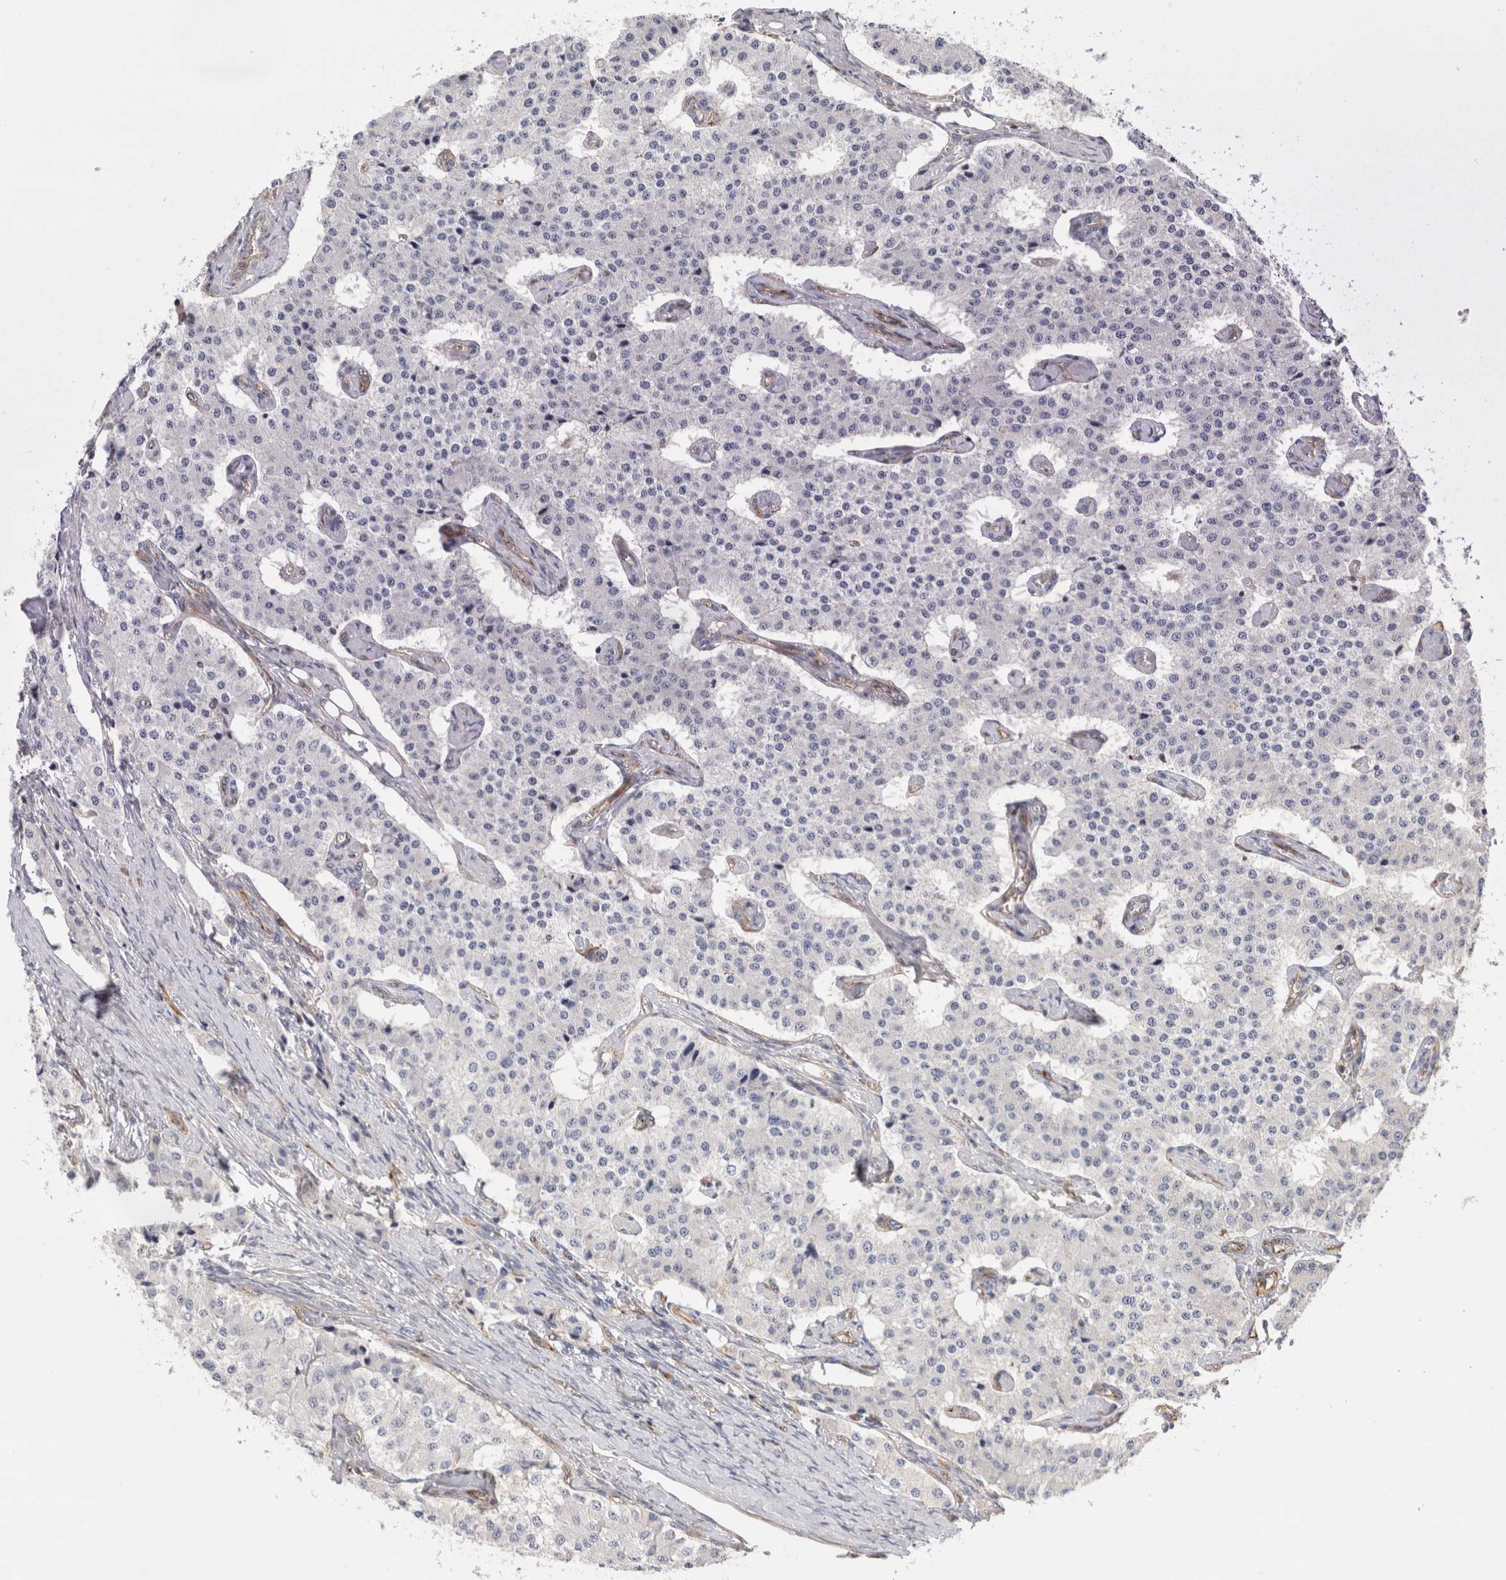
{"staining": {"intensity": "negative", "quantity": "none", "location": "none"}, "tissue": "carcinoid", "cell_type": "Tumor cells", "image_type": "cancer", "snomed": [{"axis": "morphology", "description": "Carcinoid, malignant, NOS"}, {"axis": "topography", "description": "Colon"}], "caption": "Human malignant carcinoid stained for a protein using immunohistochemistry demonstrates no expression in tumor cells.", "gene": "BNIP2", "patient": {"sex": "female", "age": 52}}